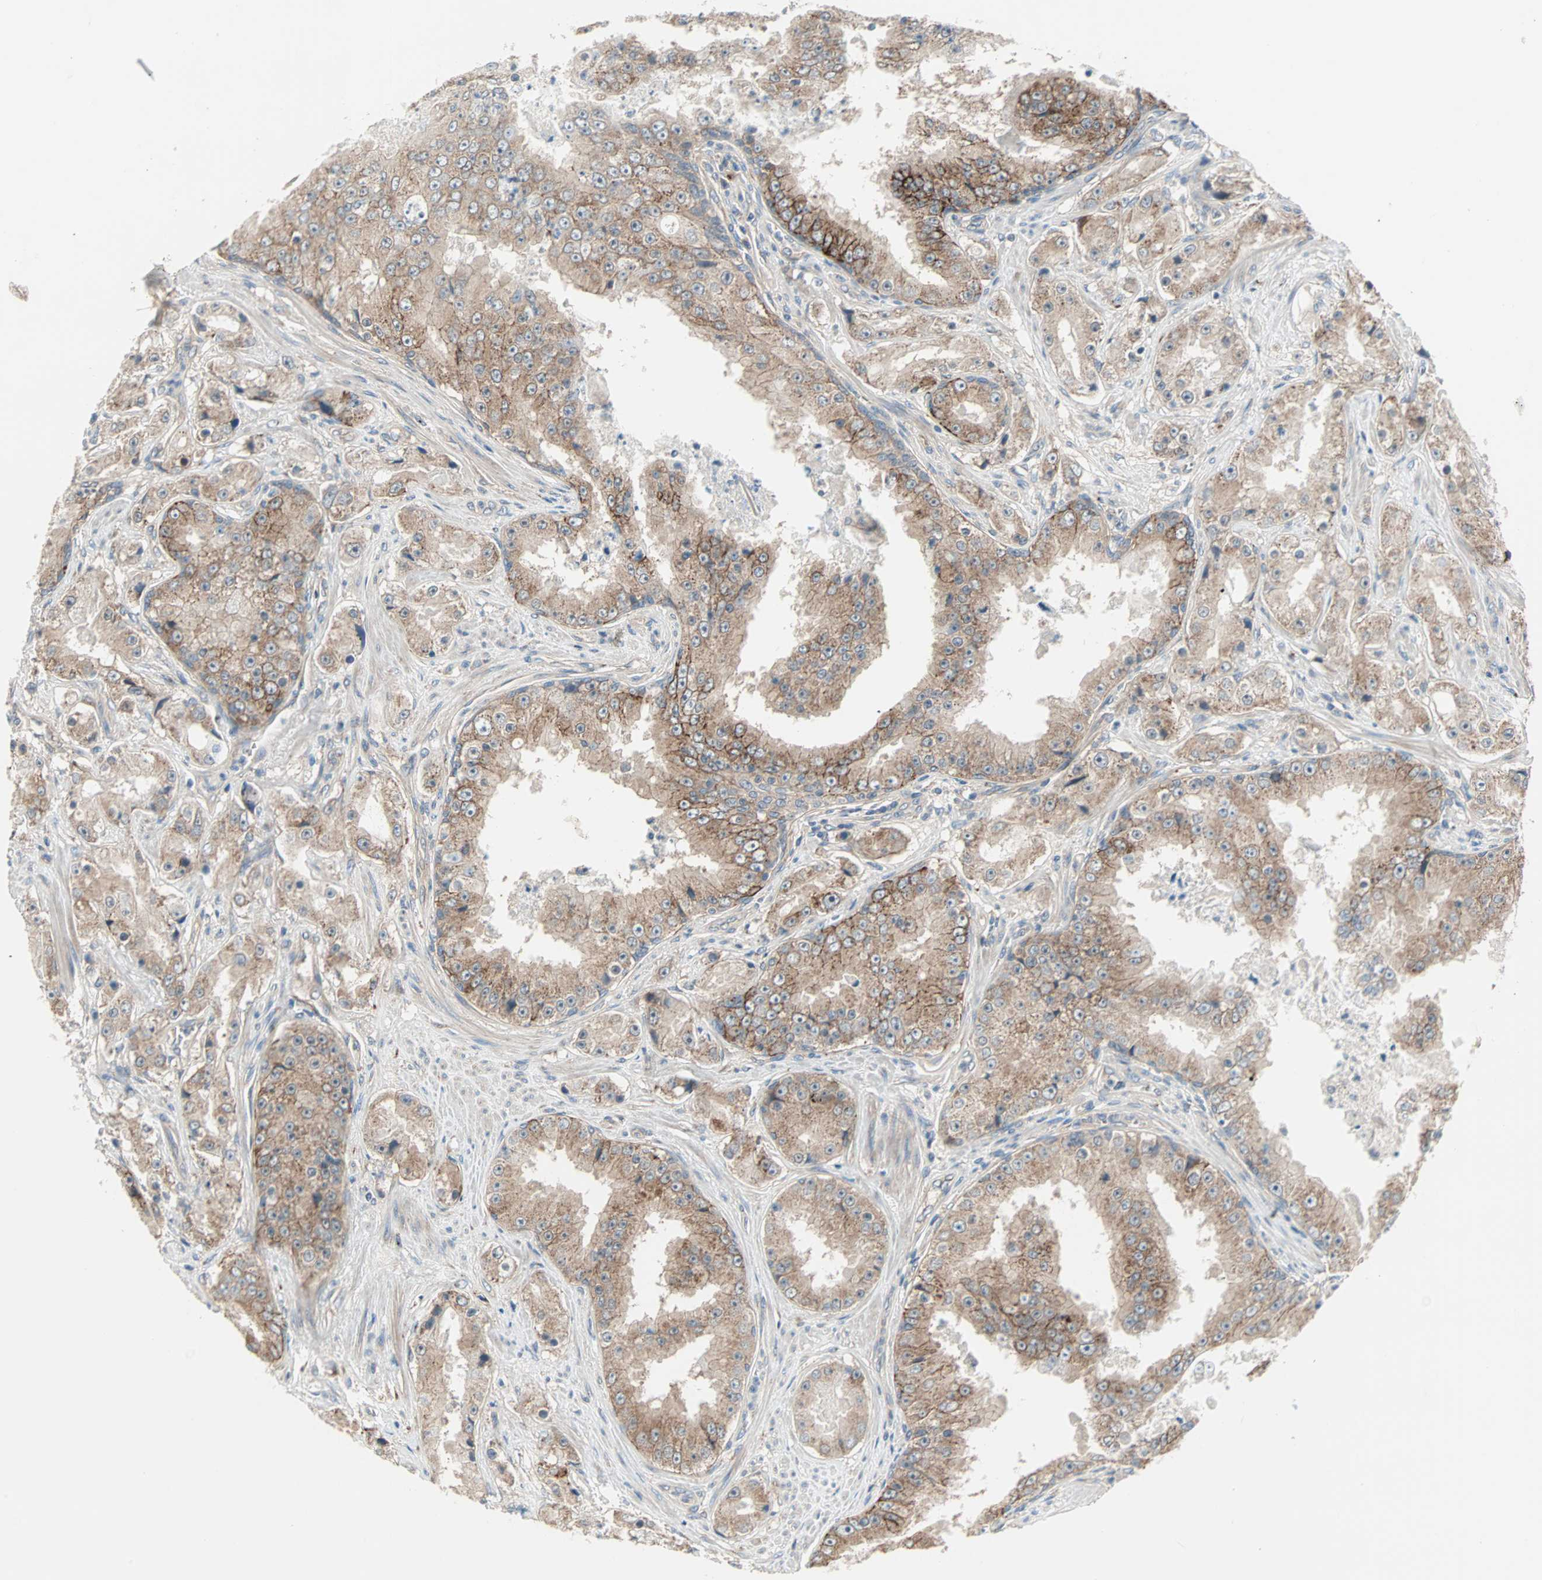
{"staining": {"intensity": "moderate", "quantity": ">75%", "location": "cytoplasmic/membranous"}, "tissue": "prostate cancer", "cell_type": "Tumor cells", "image_type": "cancer", "snomed": [{"axis": "morphology", "description": "Adenocarcinoma, High grade"}, {"axis": "topography", "description": "Prostate"}], "caption": "Human high-grade adenocarcinoma (prostate) stained with a brown dye exhibits moderate cytoplasmic/membranous positive staining in approximately >75% of tumor cells.", "gene": "PDE8A", "patient": {"sex": "male", "age": 73}}